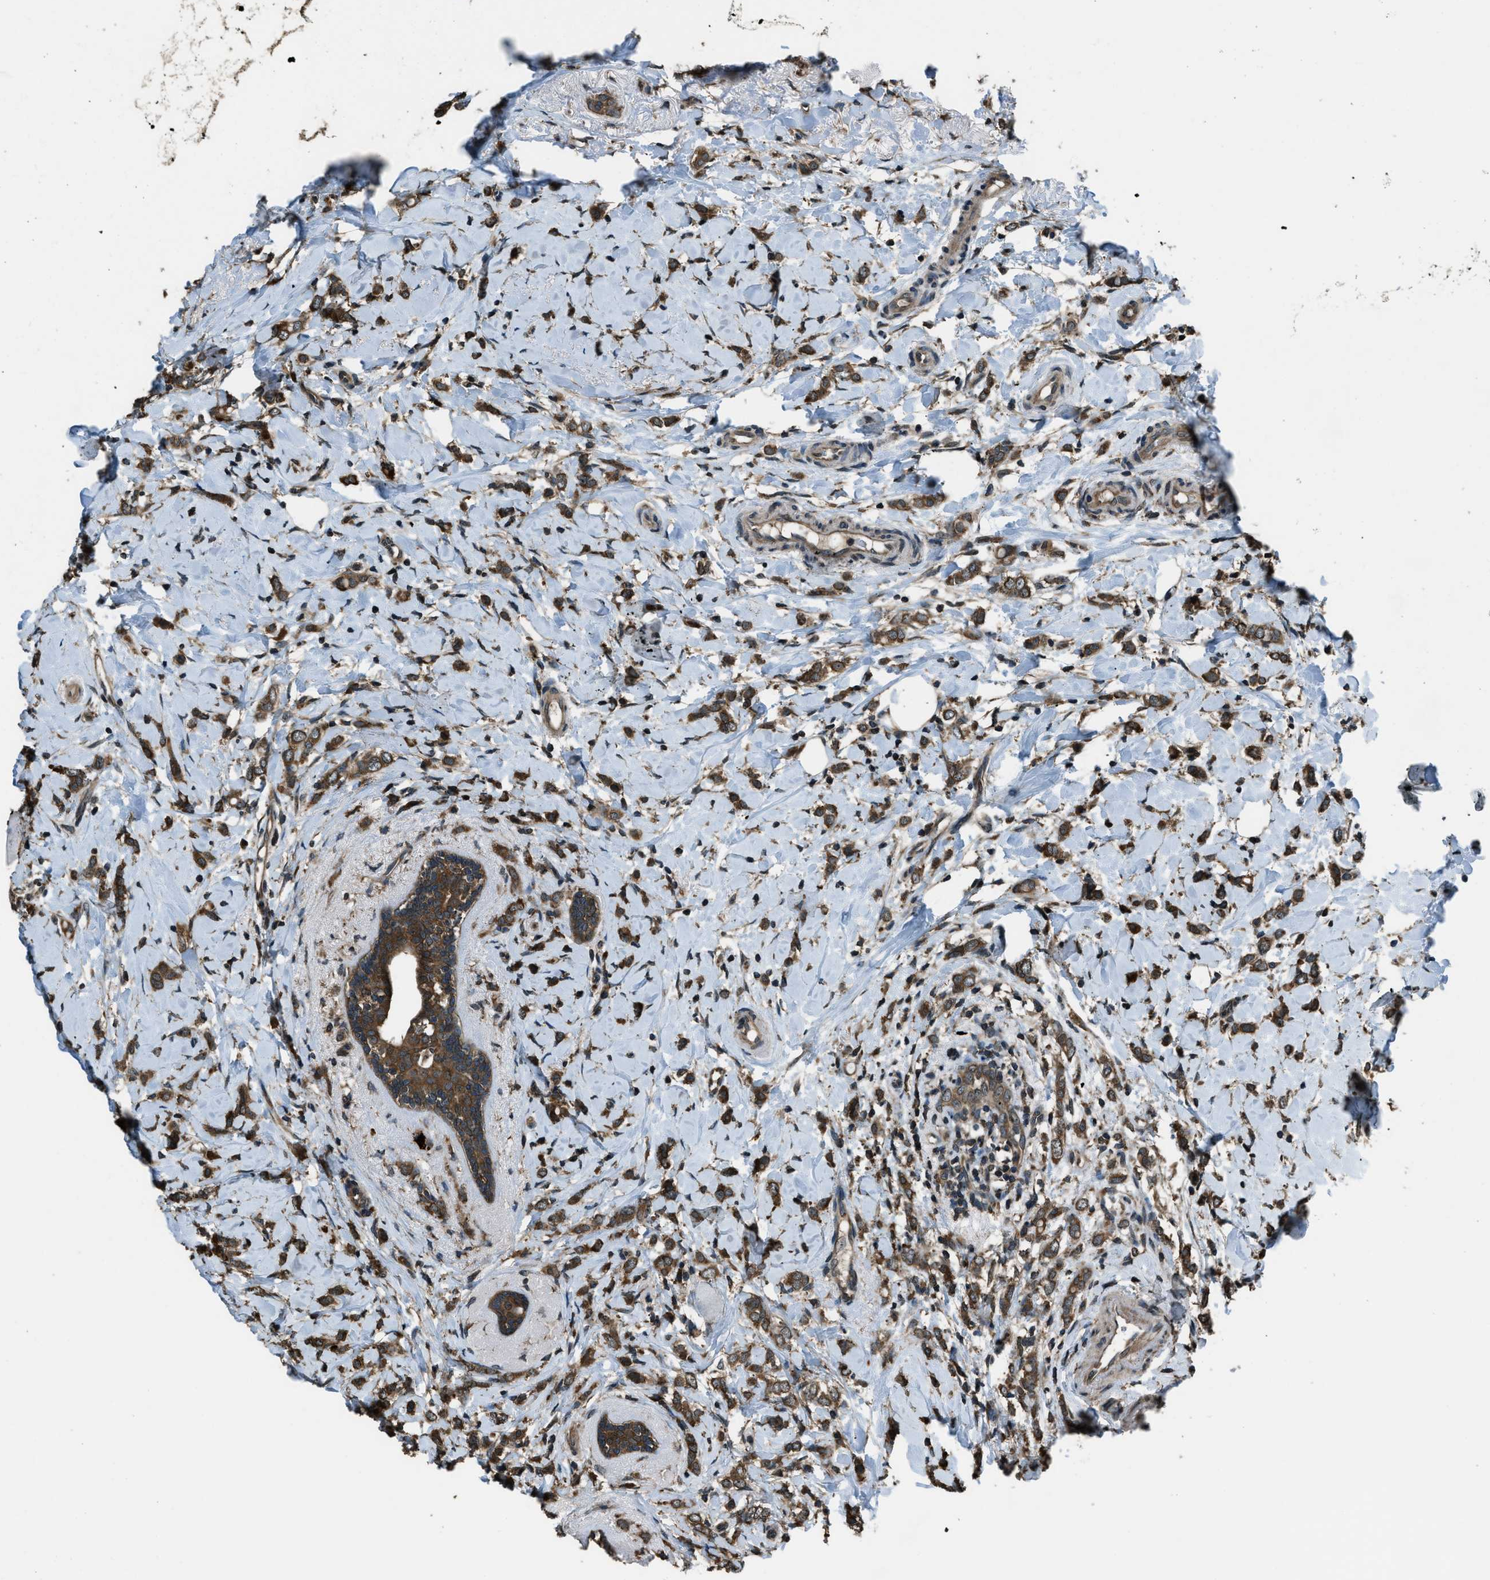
{"staining": {"intensity": "moderate", "quantity": ">75%", "location": "cytoplasmic/membranous"}, "tissue": "breast cancer", "cell_type": "Tumor cells", "image_type": "cancer", "snomed": [{"axis": "morphology", "description": "Normal tissue, NOS"}, {"axis": "morphology", "description": "Lobular carcinoma"}, {"axis": "topography", "description": "Breast"}], "caption": "Protein staining displays moderate cytoplasmic/membranous expression in about >75% of tumor cells in breast lobular carcinoma.", "gene": "TRIM4", "patient": {"sex": "female", "age": 47}}